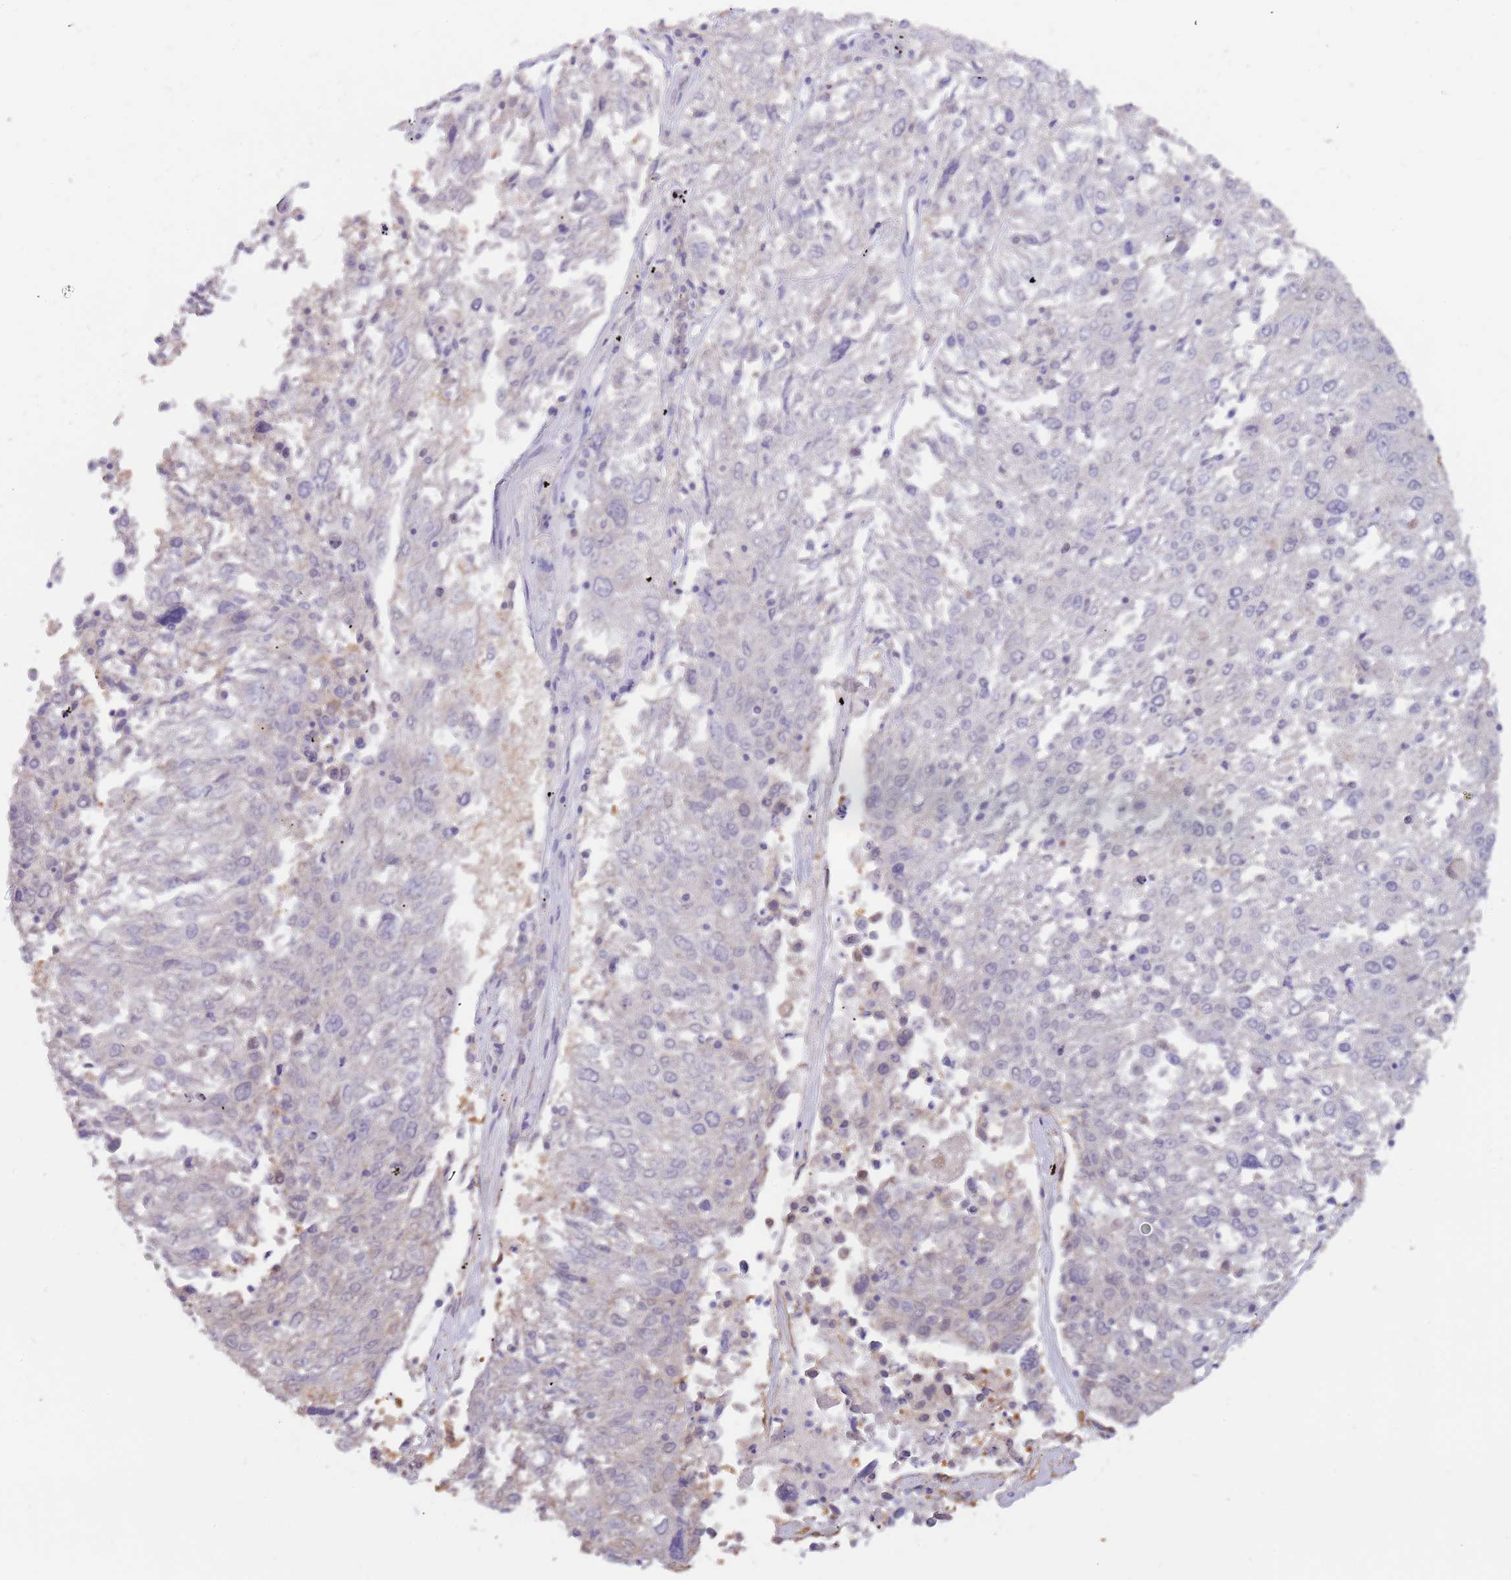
{"staining": {"intensity": "negative", "quantity": "none", "location": "none"}, "tissue": "lung cancer", "cell_type": "Tumor cells", "image_type": "cancer", "snomed": [{"axis": "morphology", "description": "Squamous cell carcinoma, NOS"}, {"axis": "topography", "description": "Lung"}], "caption": "Human lung squamous cell carcinoma stained for a protein using IHC displays no expression in tumor cells.", "gene": "AP5S1", "patient": {"sex": "male", "age": 65}}